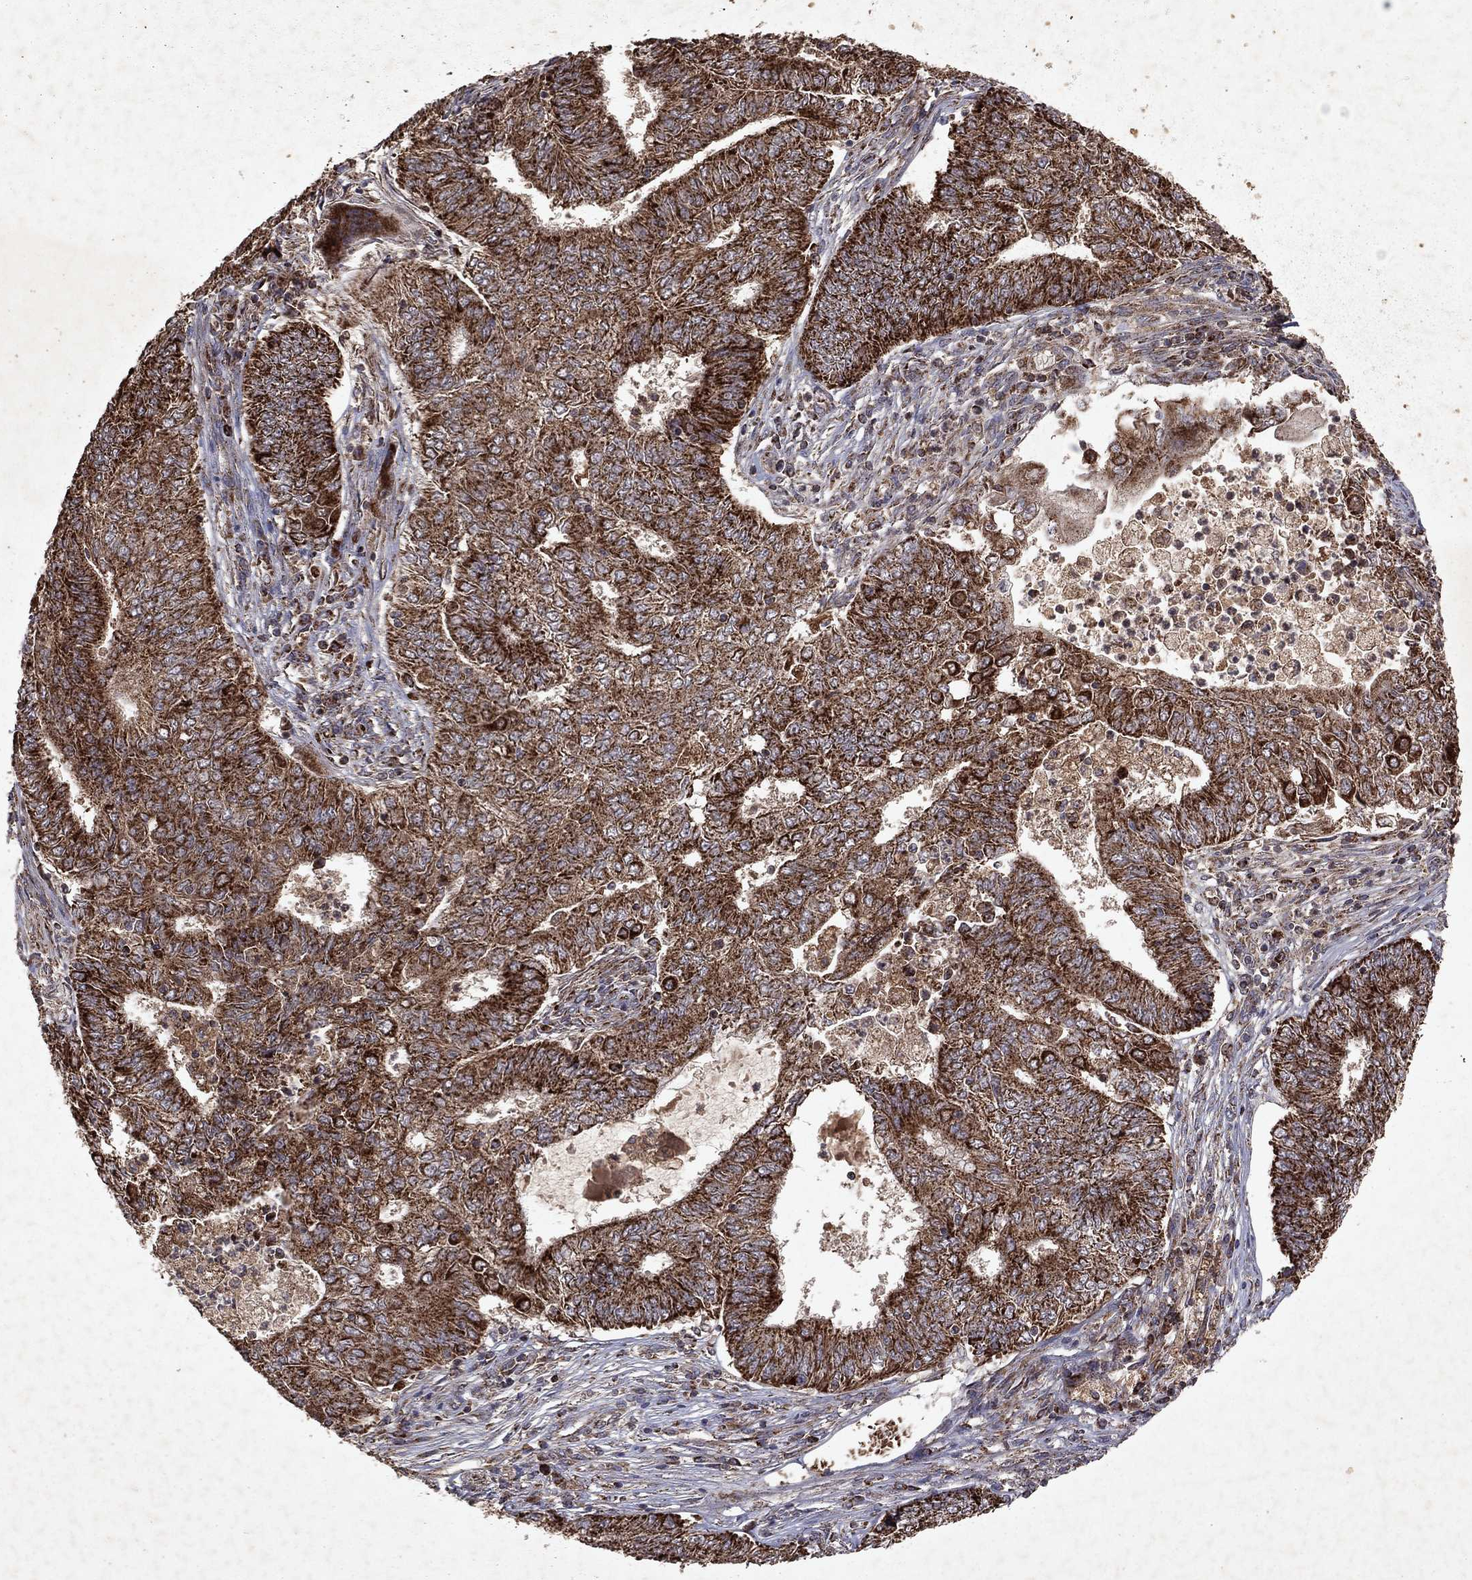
{"staining": {"intensity": "strong", "quantity": ">75%", "location": "cytoplasmic/membranous"}, "tissue": "endometrial cancer", "cell_type": "Tumor cells", "image_type": "cancer", "snomed": [{"axis": "morphology", "description": "Adenocarcinoma, NOS"}, {"axis": "topography", "description": "Endometrium"}], "caption": "Endometrial cancer tissue reveals strong cytoplasmic/membranous staining in approximately >75% of tumor cells, visualized by immunohistochemistry. Using DAB (3,3'-diaminobenzidine) (brown) and hematoxylin (blue) stains, captured at high magnification using brightfield microscopy.", "gene": "PYROXD2", "patient": {"sex": "female", "age": 62}}